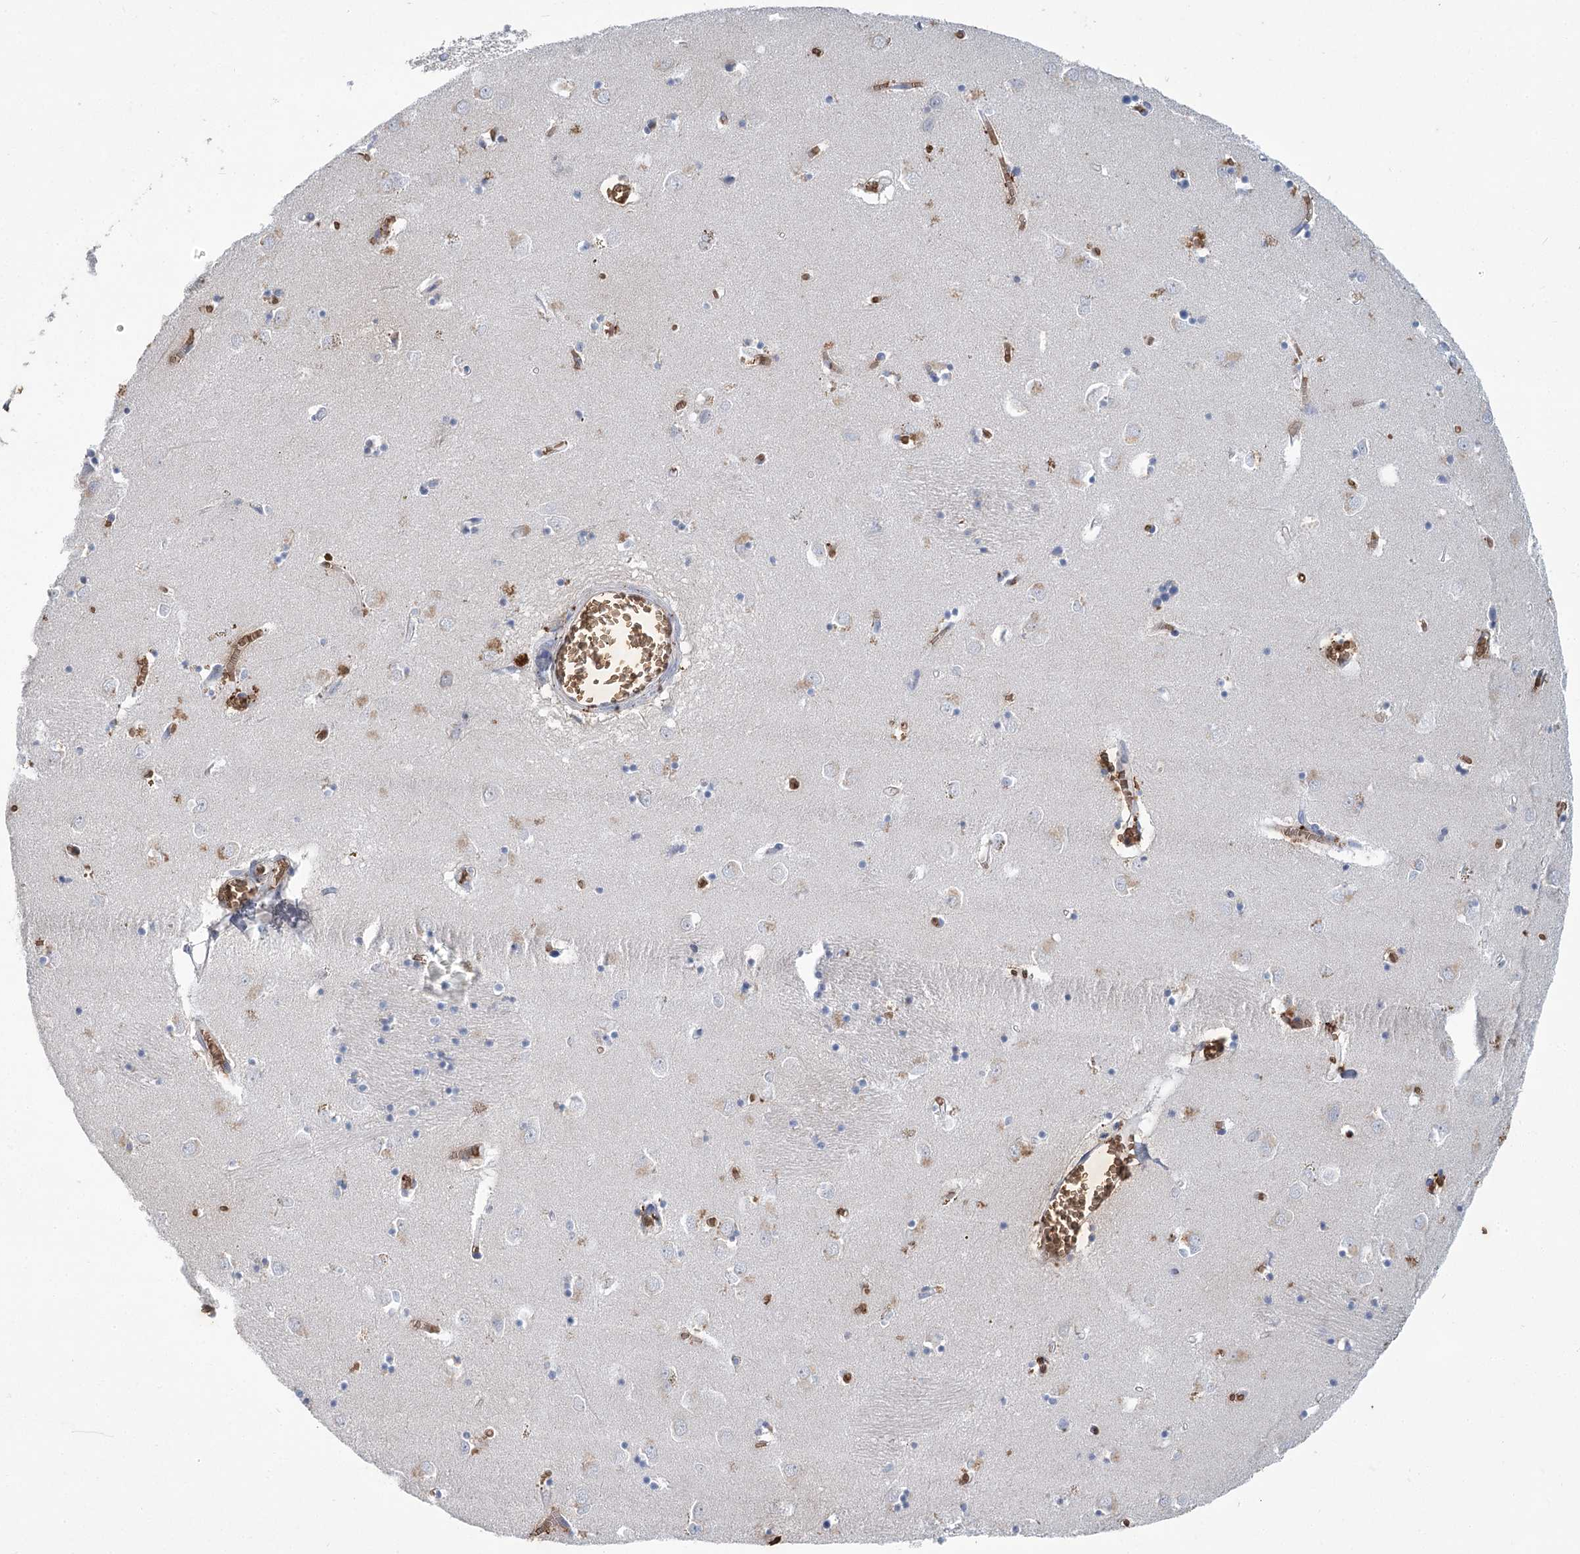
{"staining": {"intensity": "negative", "quantity": "none", "location": "none"}, "tissue": "caudate", "cell_type": "Glial cells", "image_type": "normal", "snomed": [{"axis": "morphology", "description": "Normal tissue, NOS"}, {"axis": "topography", "description": "Lateral ventricle wall"}], "caption": "A high-resolution image shows immunohistochemistry staining of benign caudate, which displays no significant expression in glial cells.", "gene": "HBA1", "patient": {"sex": "male", "age": 70}}